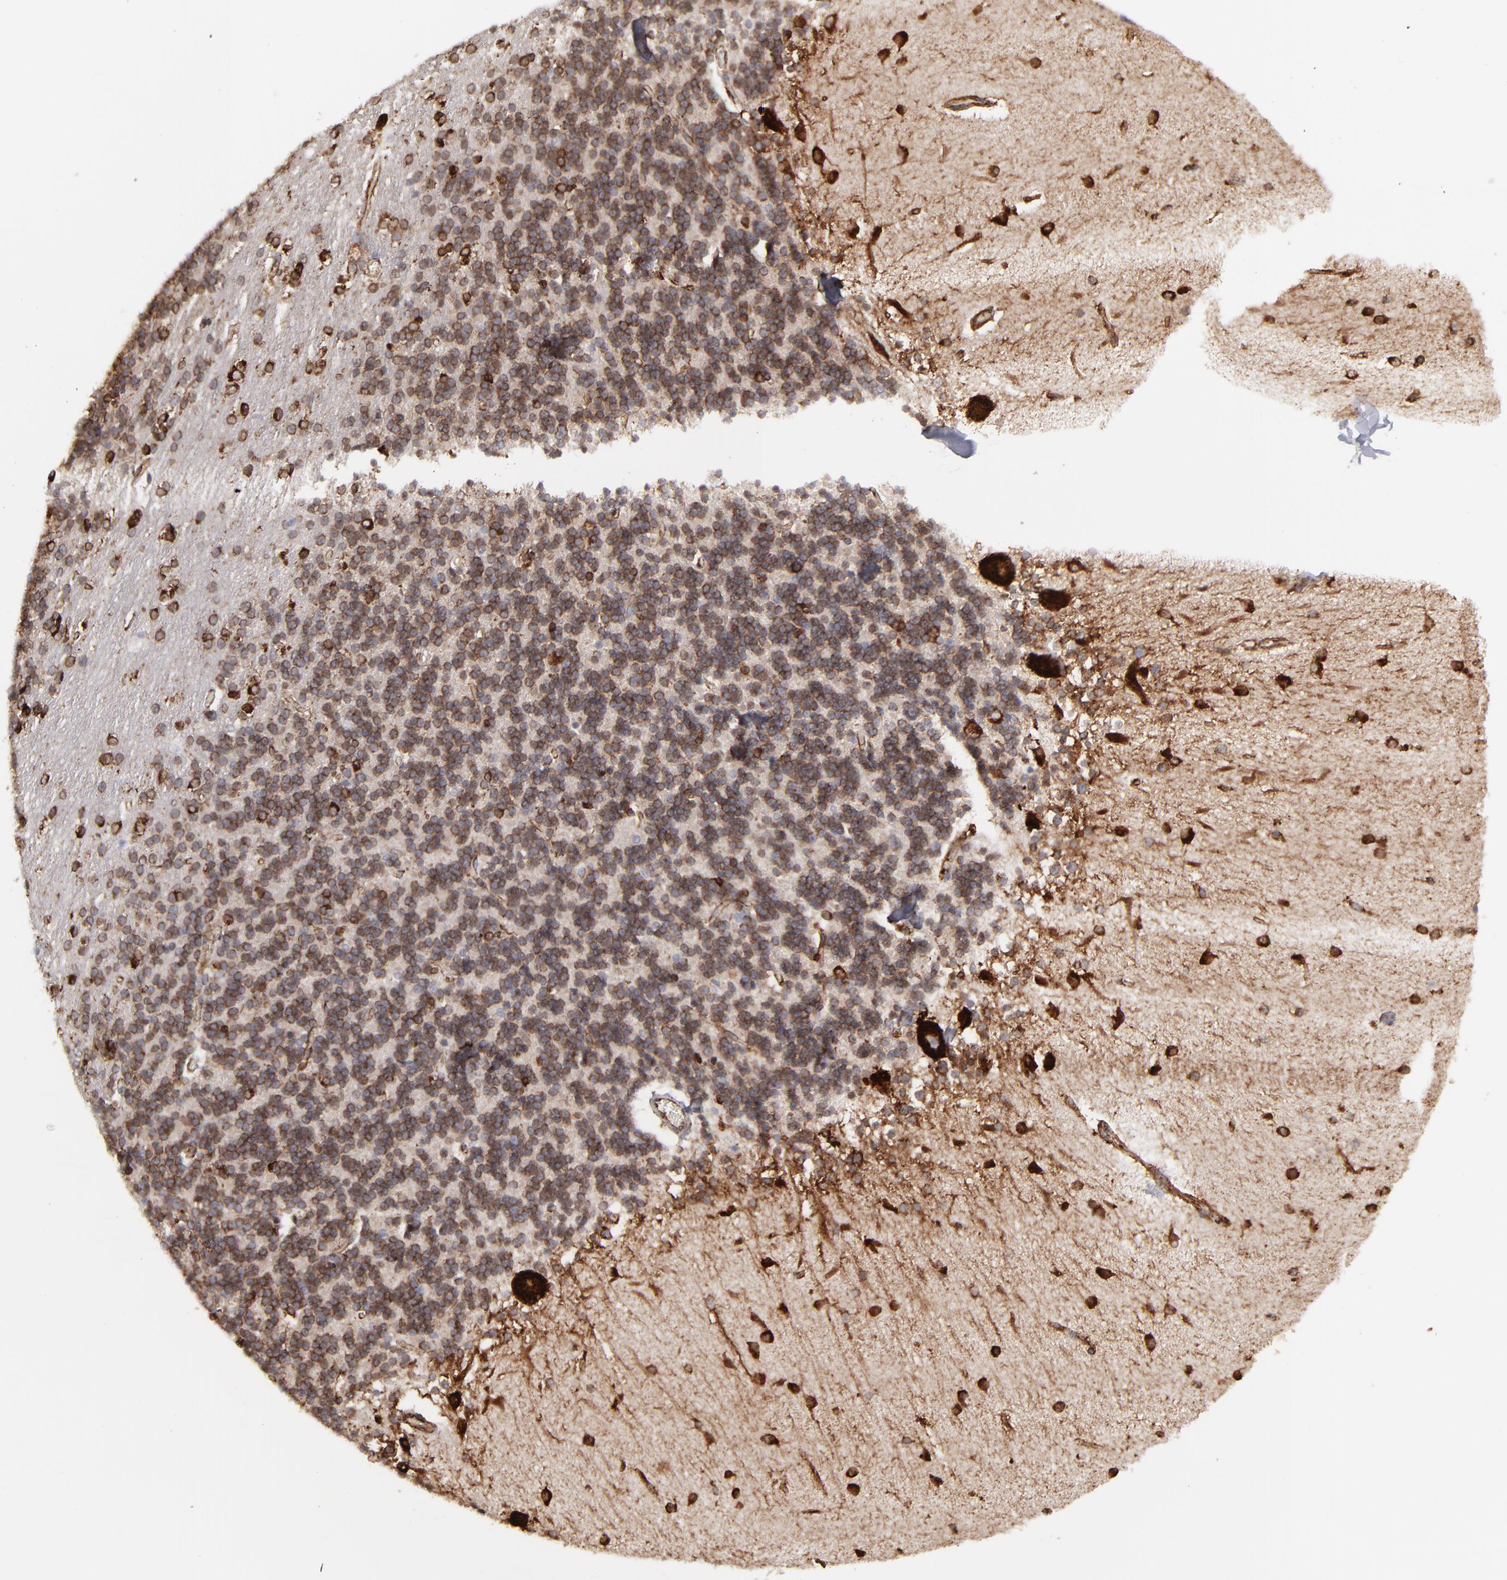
{"staining": {"intensity": "strong", "quantity": ">75%", "location": "cytoplasmic/membranous"}, "tissue": "cerebellum", "cell_type": "Cells in granular layer", "image_type": "normal", "snomed": [{"axis": "morphology", "description": "Normal tissue, NOS"}, {"axis": "topography", "description": "Cerebellum"}], "caption": "DAB immunohistochemical staining of benign cerebellum displays strong cytoplasmic/membranous protein staining in about >75% of cells in granular layer. Using DAB (3,3'-diaminobenzidine) (brown) and hematoxylin (blue) stains, captured at high magnification using brightfield microscopy.", "gene": "KTN1", "patient": {"sex": "female", "age": 54}}